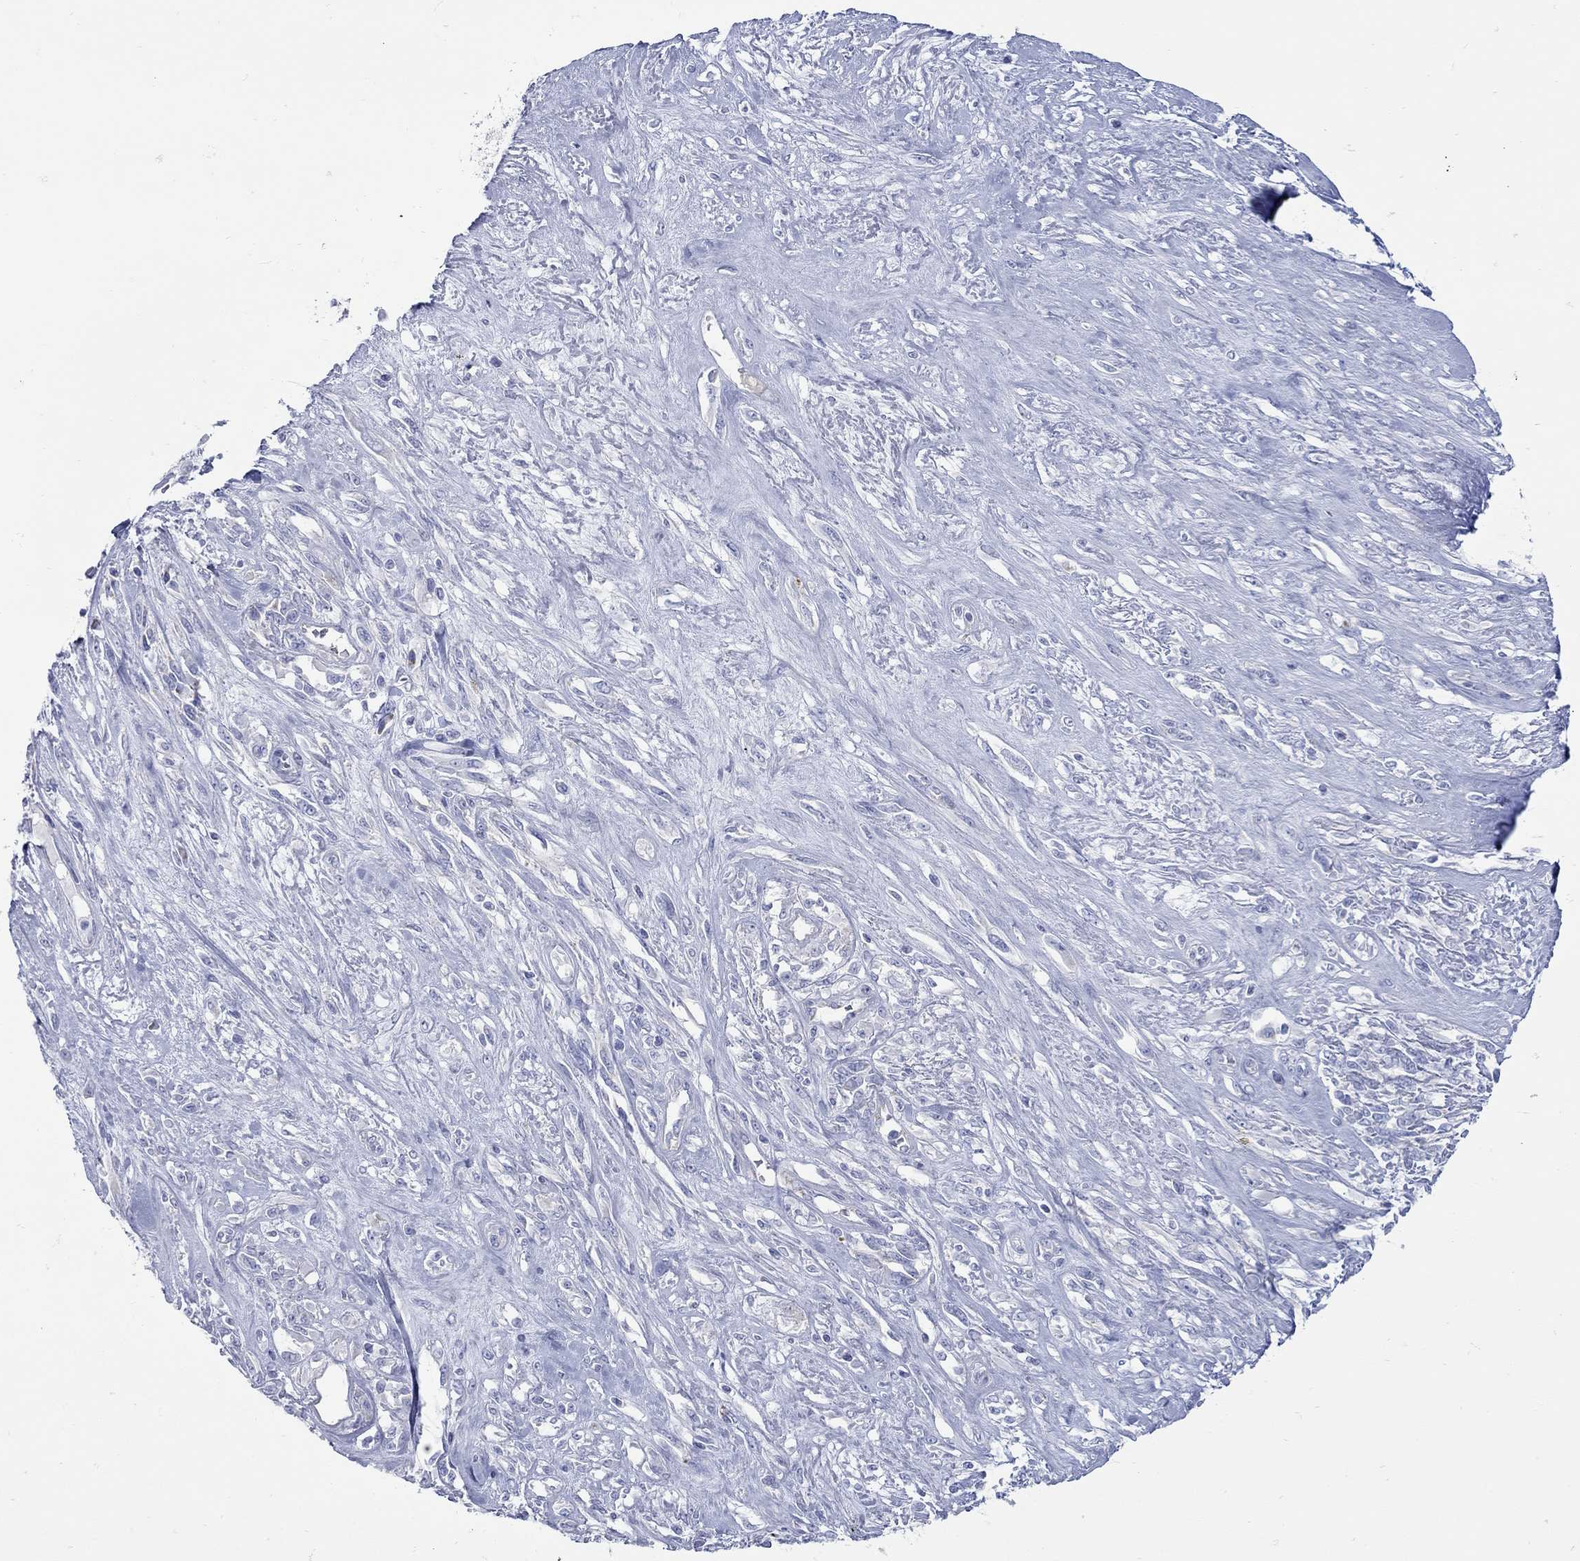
{"staining": {"intensity": "negative", "quantity": "none", "location": "none"}, "tissue": "melanoma", "cell_type": "Tumor cells", "image_type": "cancer", "snomed": [{"axis": "morphology", "description": "Malignant melanoma, NOS"}, {"axis": "topography", "description": "Skin"}], "caption": "Immunohistochemistry photomicrograph of human malignant melanoma stained for a protein (brown), which displays no expression in tumor cells.", "gene": "PDZD3", "patient": {"sex": "female", "age": 91}}